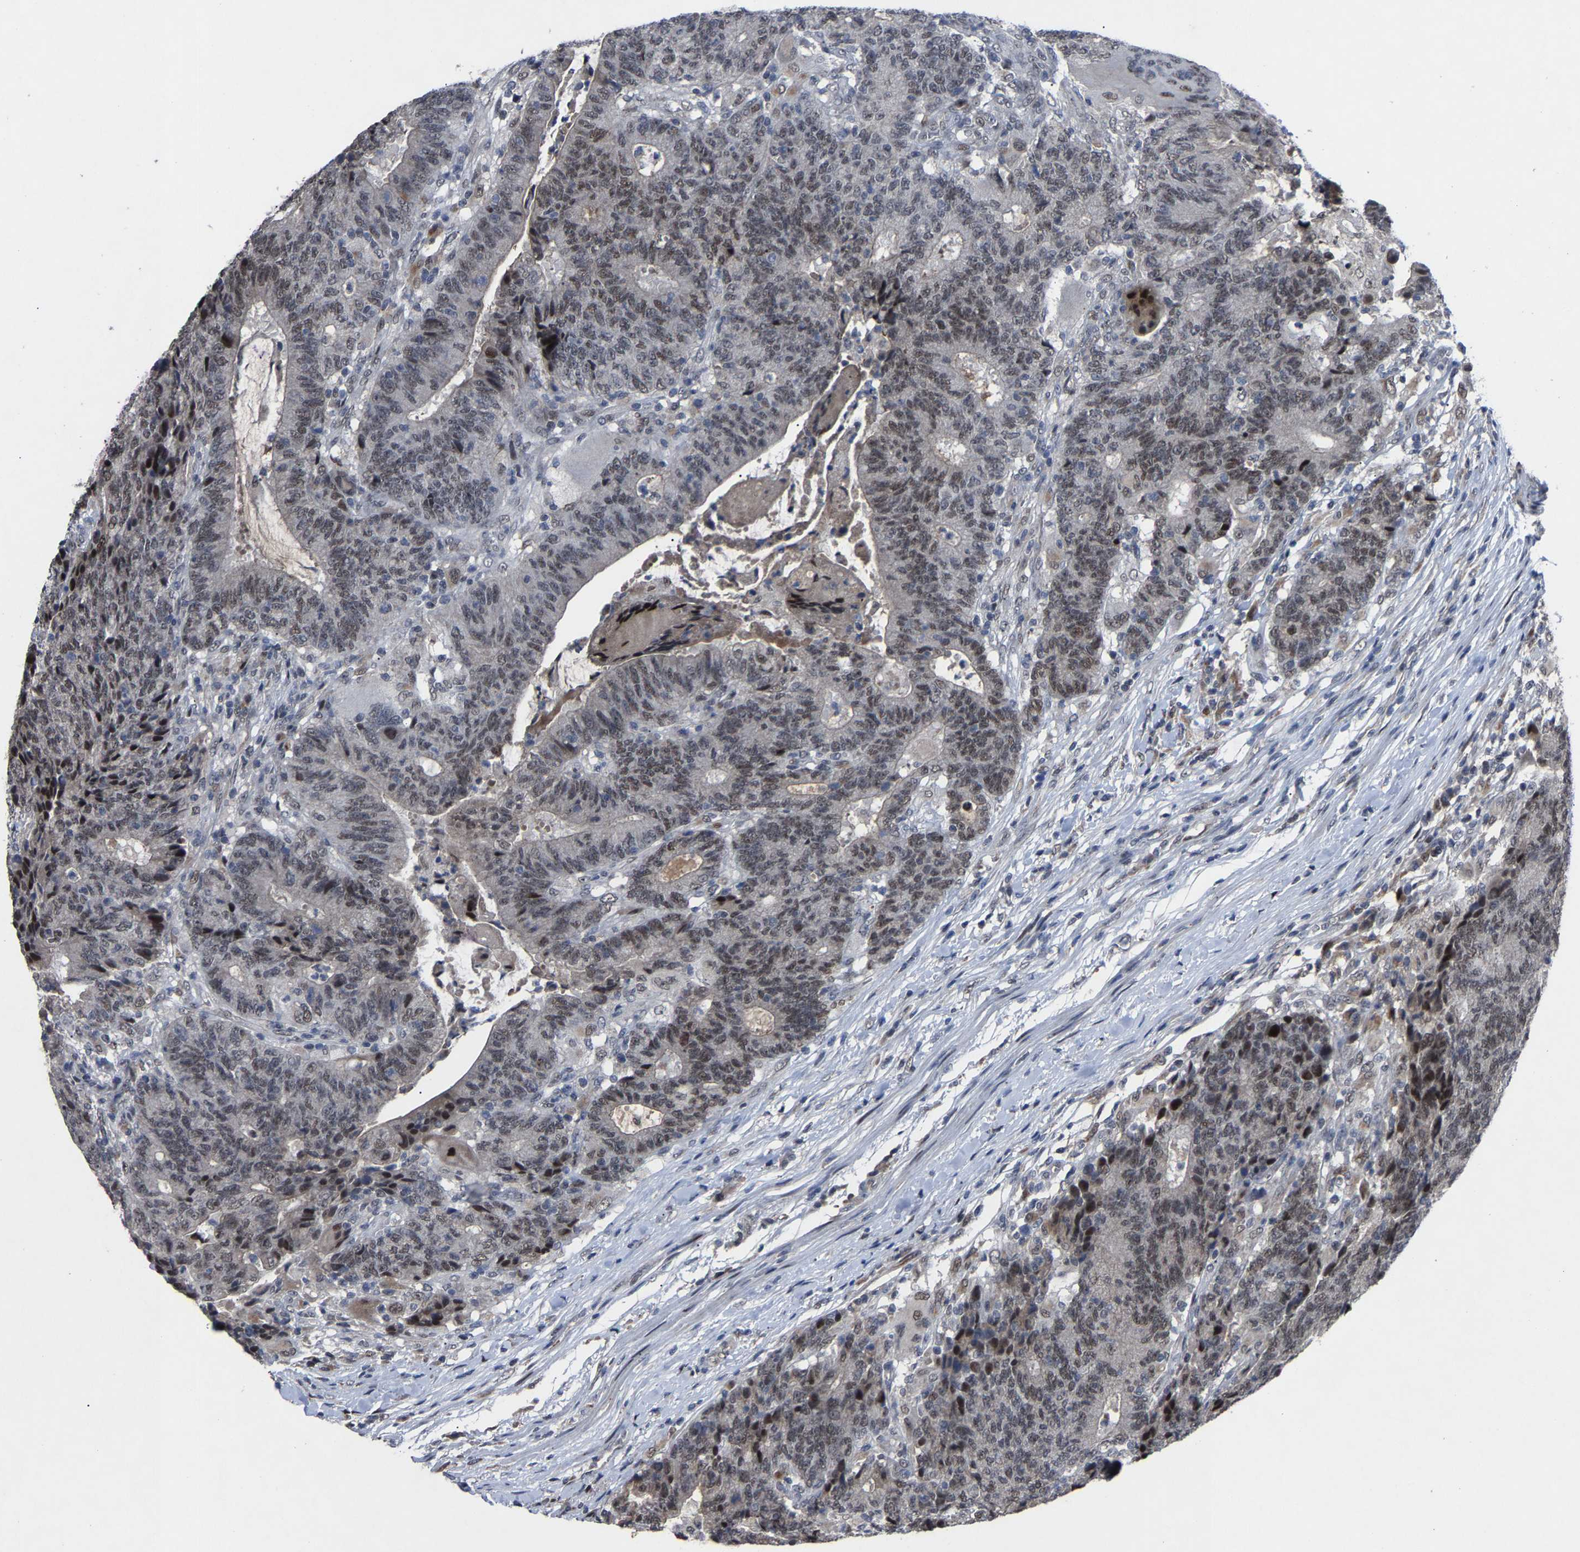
{"staining": {"intensity": "weak", "quantity": ">75%", "location": "nuclear"}, "tissue": "colorectal cancer", "cell_type": "Tumor cells", "image_type": "cancer", "snomed": [{"axis": "morphology", "description": "Normal tissue, NOS"}, {"axis": "morphology", "description": "Adenocarcinoma, NOS"}, {"axis": "topography", "description": "Colon"}], "caption": "Protein staining reveals weak nuclear staining in about >75% of tumor cells in adenocarcinoma (colorectal).", "gene": "LSM8", "patient": {"sex": "female", "age": 75}}